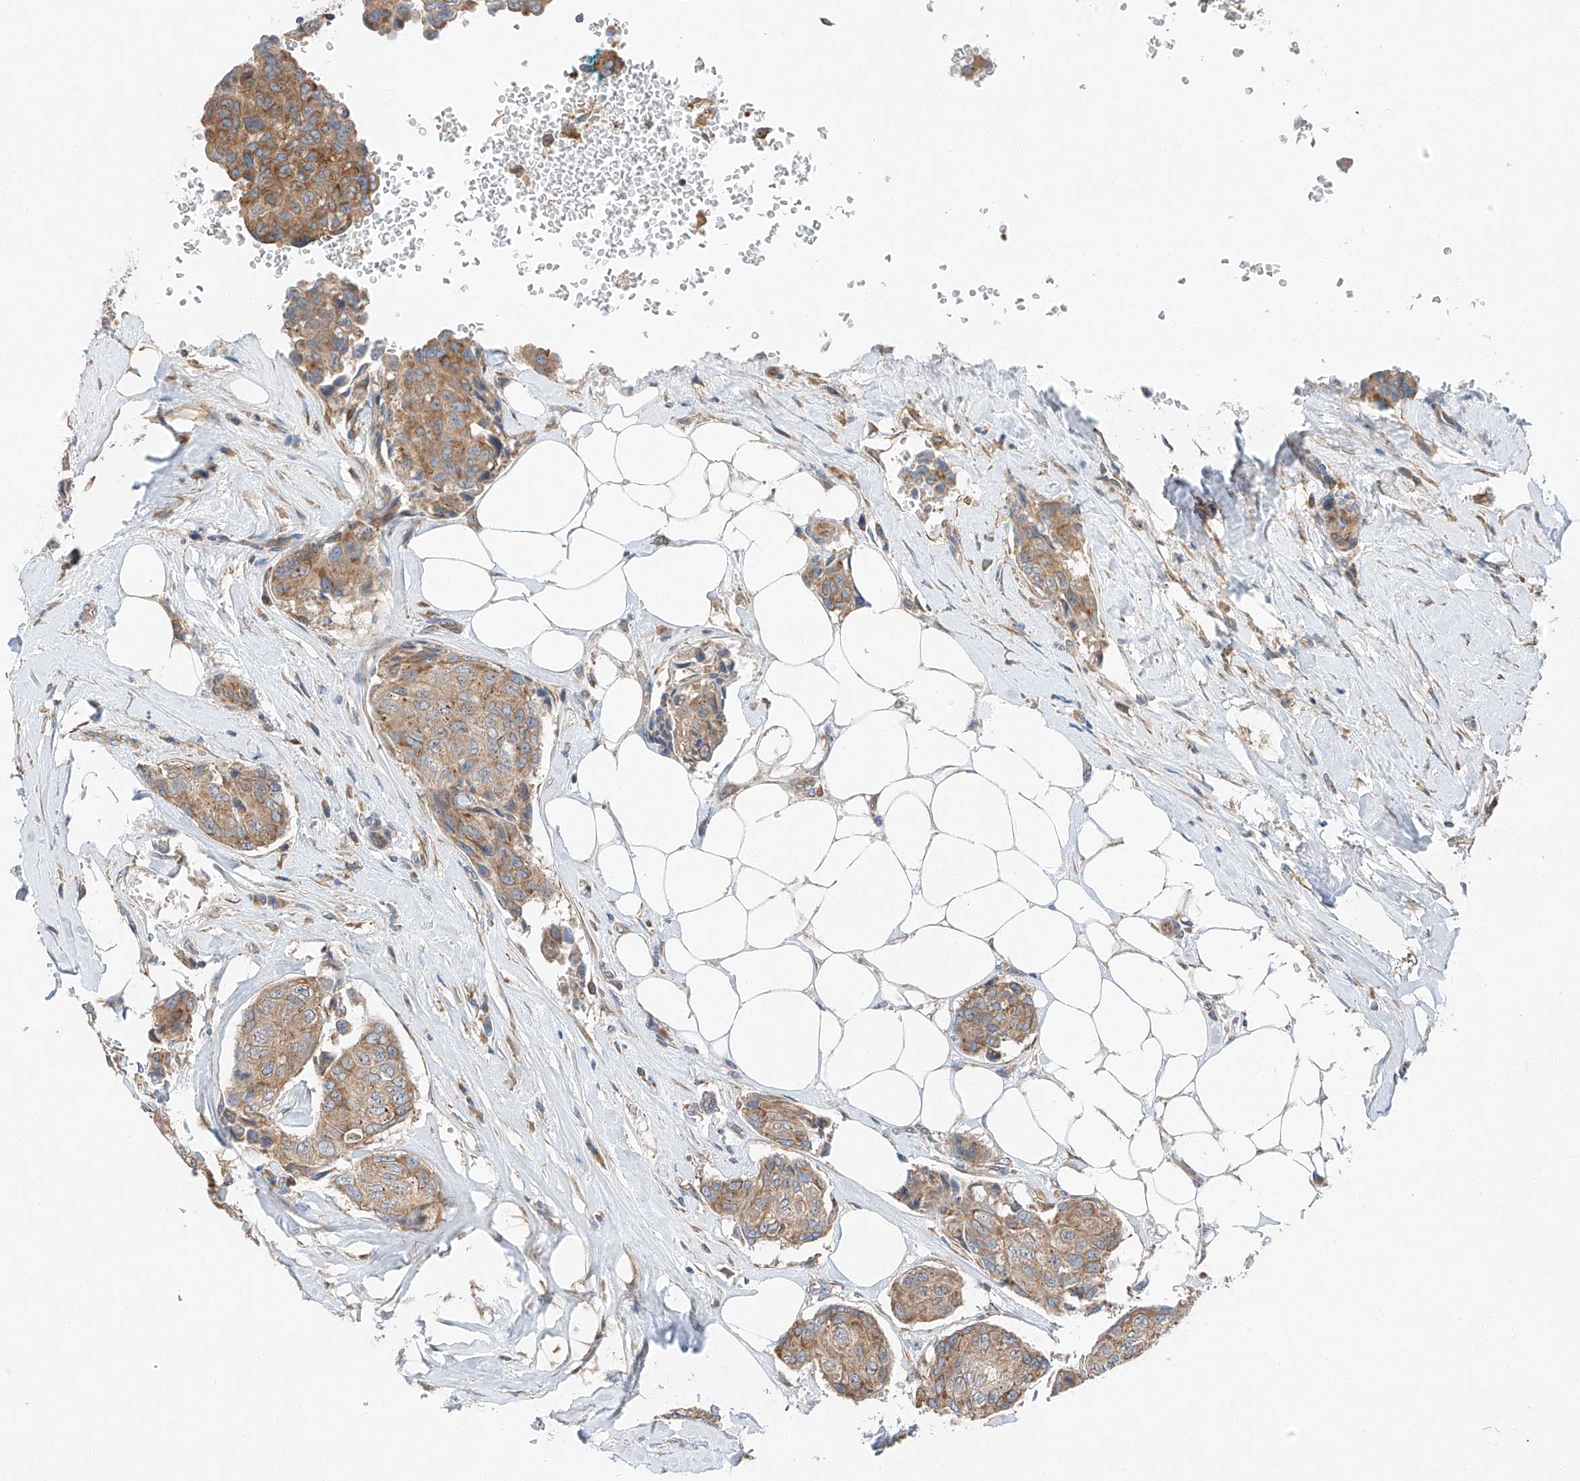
{"staining": {"intensity": "moderate", "quantity": ">75%", "location": "cytoplasmic/membranous"}, "tissue": "breast cancer", "cell_type": "Tumor cells", "image_type": "cancer", "snomed": [{"axis": "morphology", "description": "Duct carcinoma"}, {"axis": "topography", "description": "Breast"}], "caption": "High-magnification brightfield microscopy of intraductal carcinoma (breast) stained with DAB (3,3'-diaminobenzidine) (brown) and counterstained with hematoxylin (blue). tumor cells exhibit moderate cytoplasmic/membranous expression is identified in about>75% of cells. (DAB = brown stain, brightfield microscopy at high magnification).", "gene": "ZC3H15", "patient": {"sex": "female", "age": 80}}